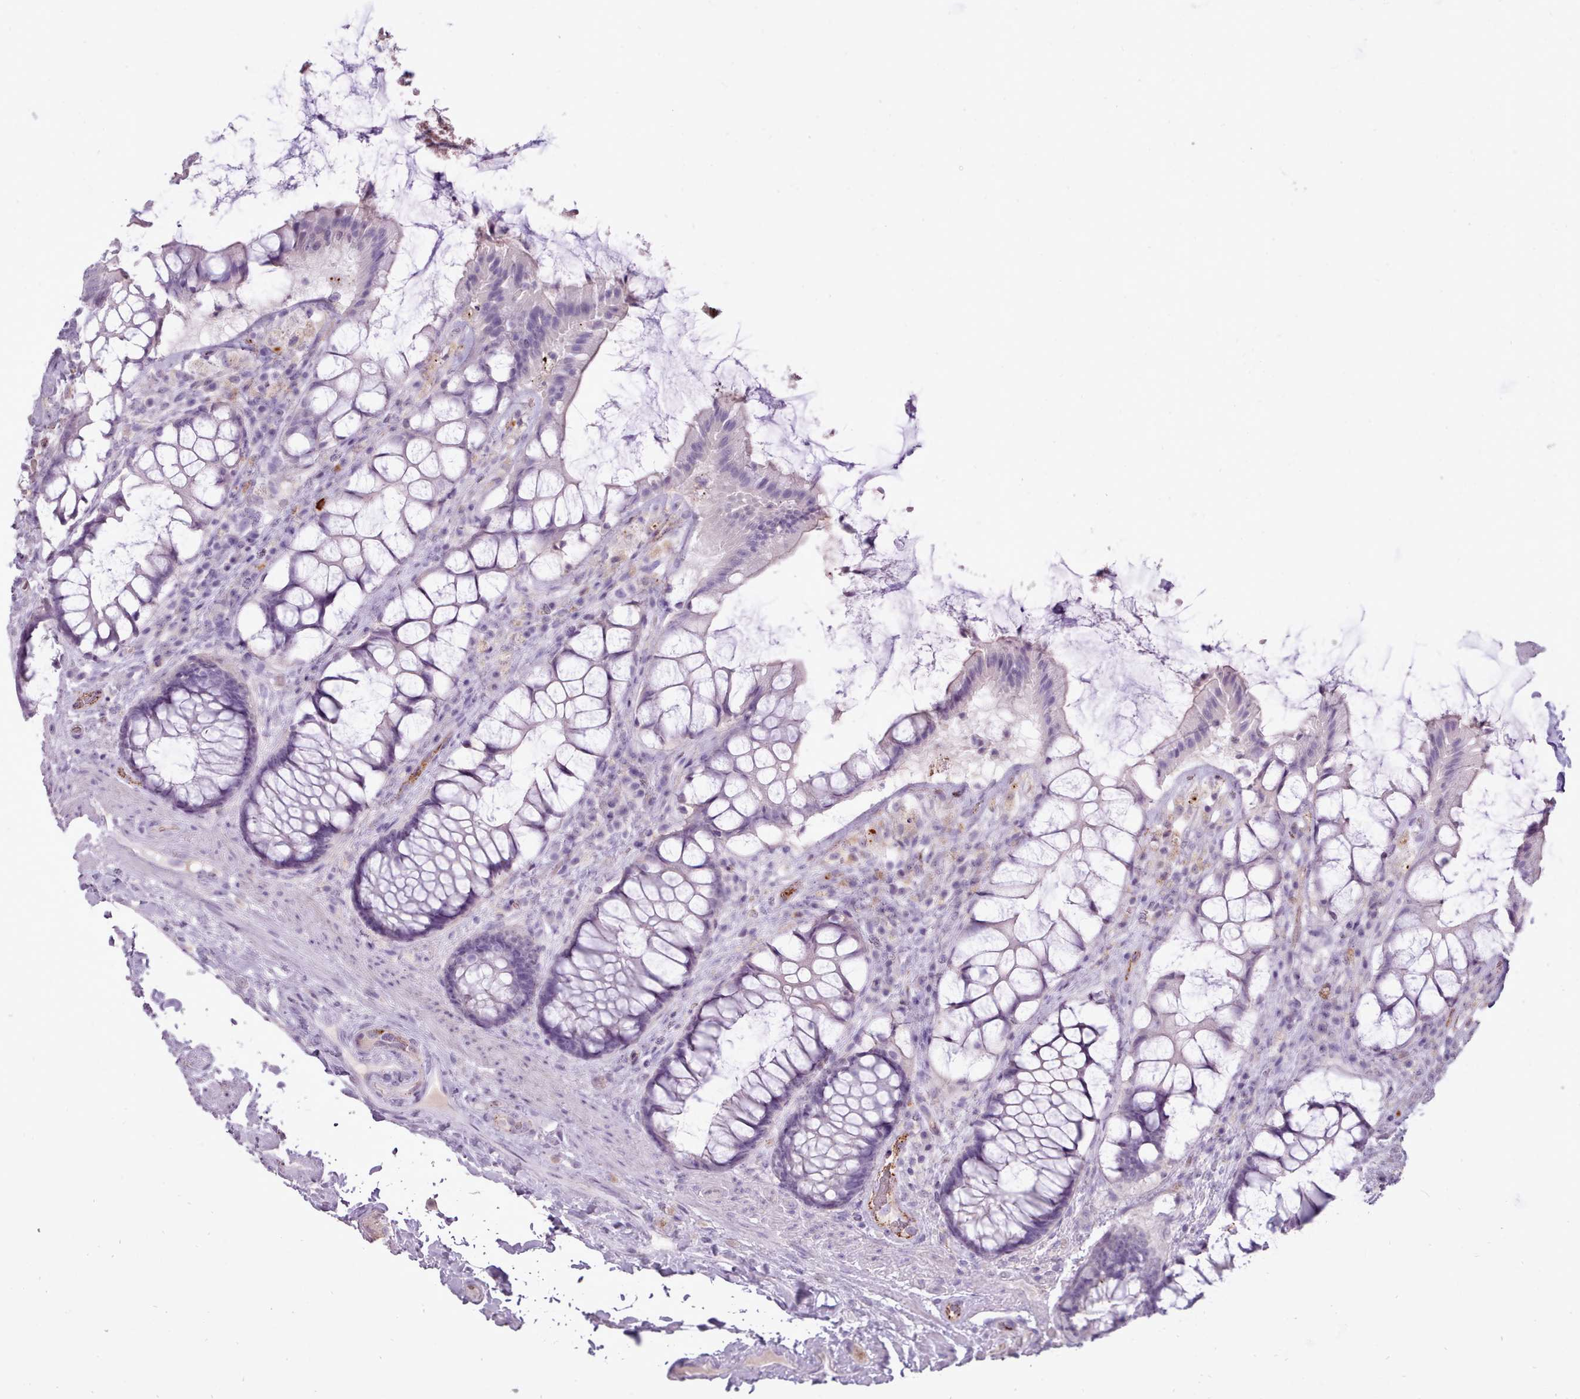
{"staining": {"intensity": "negative", "quantity": "none", "location": "none"}, "tissue": "rectum", "cell_type": "Glandular cells", "image_type": "normal", "snomed": [{"axis": "morphology", "description": "Normal tissue, NOS"}, {"axis": "topography", "description": "Rectum"}], "caption": "This image is of normal rectum stained with immunohistochemistry to label a protein in brown with the nuclei are counter-stained blue. There is no staining in glandular cells.", "gene": "ATRAID", "patient": {"sex": "female", "age": 58}}